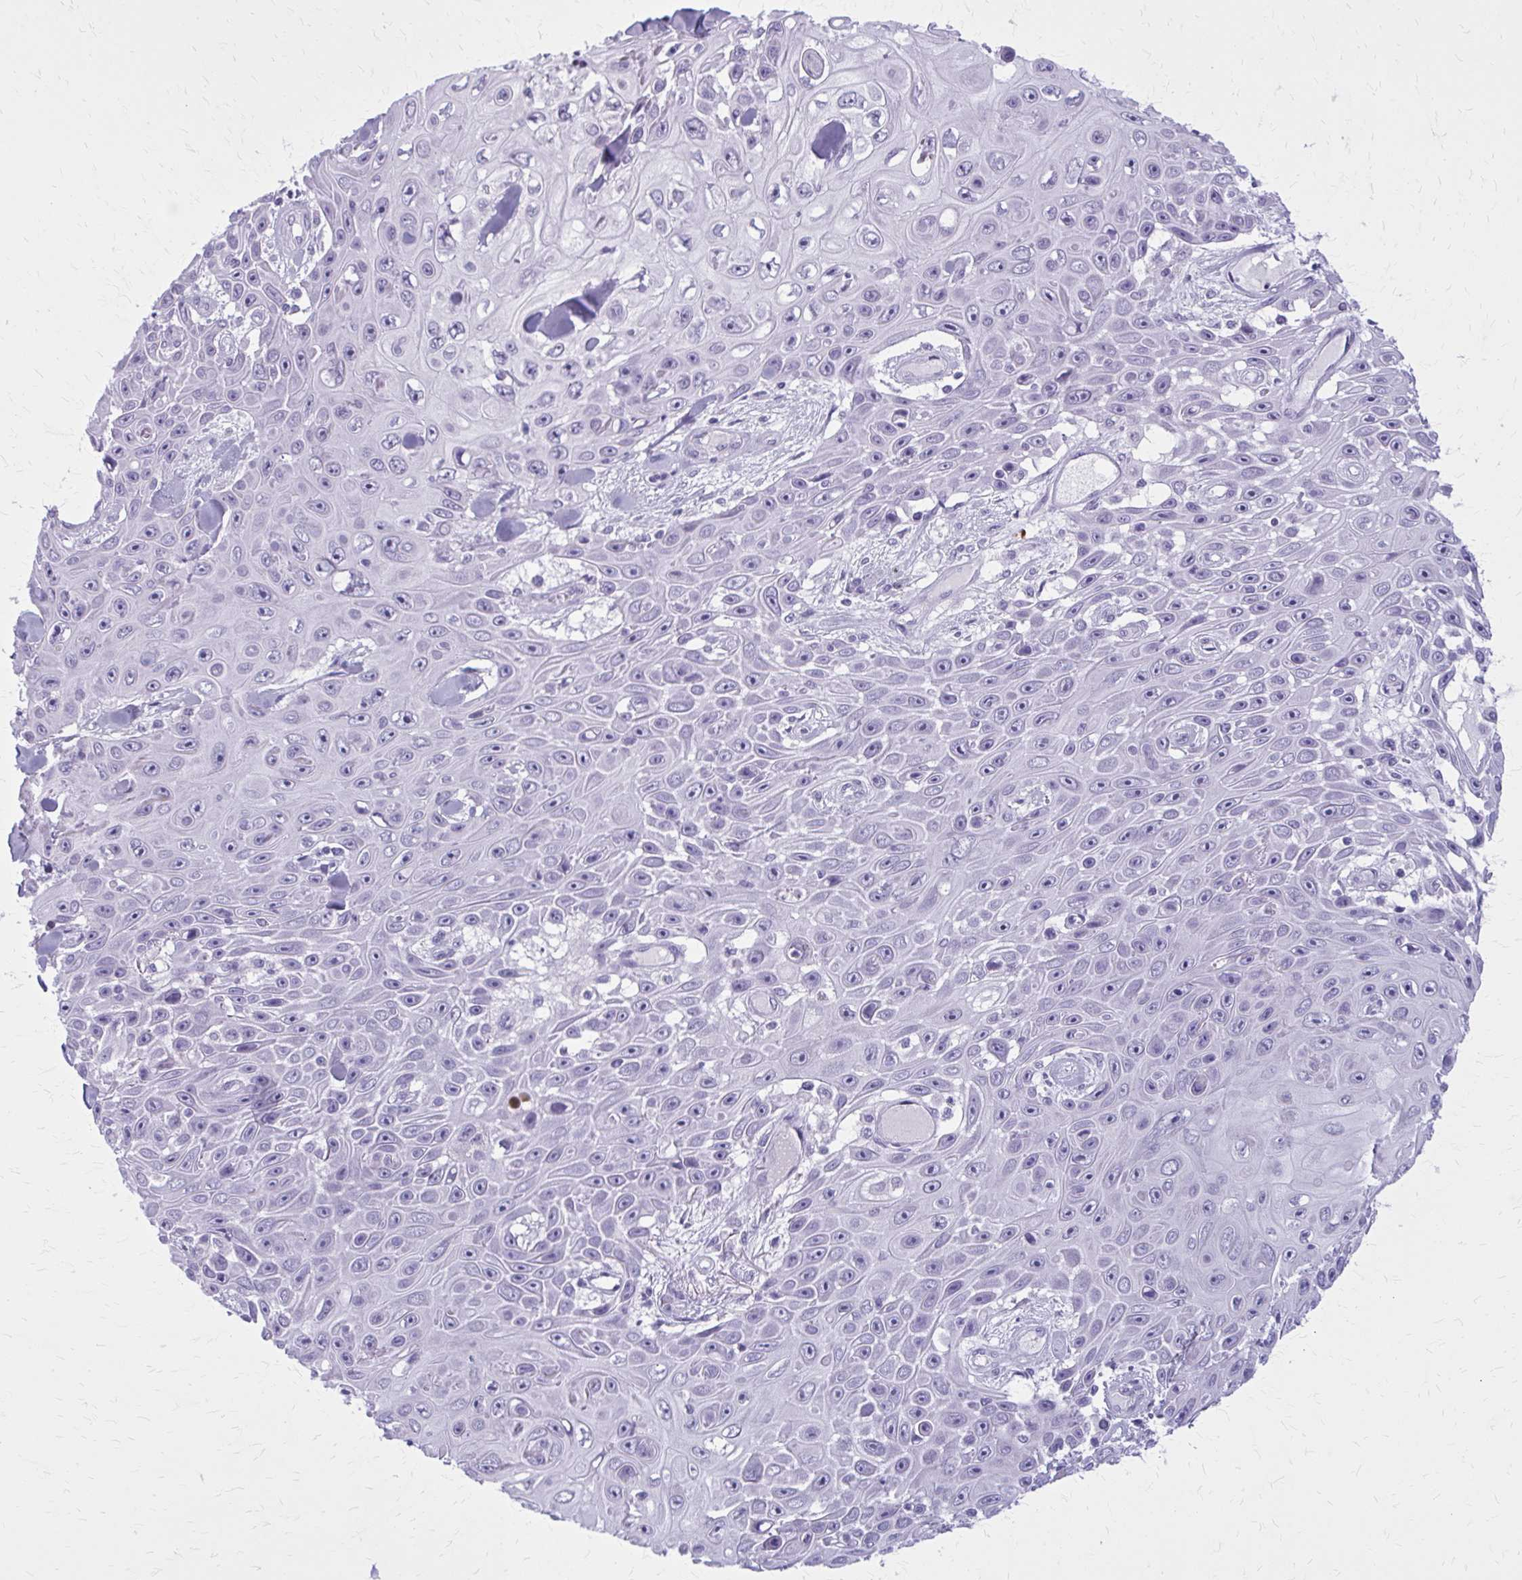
{"staining": {"intensity": "negative", "quantity": "none", "location": "none"}, "tissue": "skin cancer", "cell_type": "Tumor cells", "image_type": "cancer", "snomed": [{"axis": "morphology", "description": "Squamous cell carcinoma, NOS"}, {"axis": "topography", "description": "Skin"}], "caption": "This is a image of immunohistochemistry (IHC) staining of skin cancer (squamous cell carcinoma), which shows no staining in tumor cells. The staining is performed using DAB brown chromogen with nuclei counter-stained in using hematoxylin.", "gene": "ZDHHC7", "patient": {"sex": "male", "age": 82}}